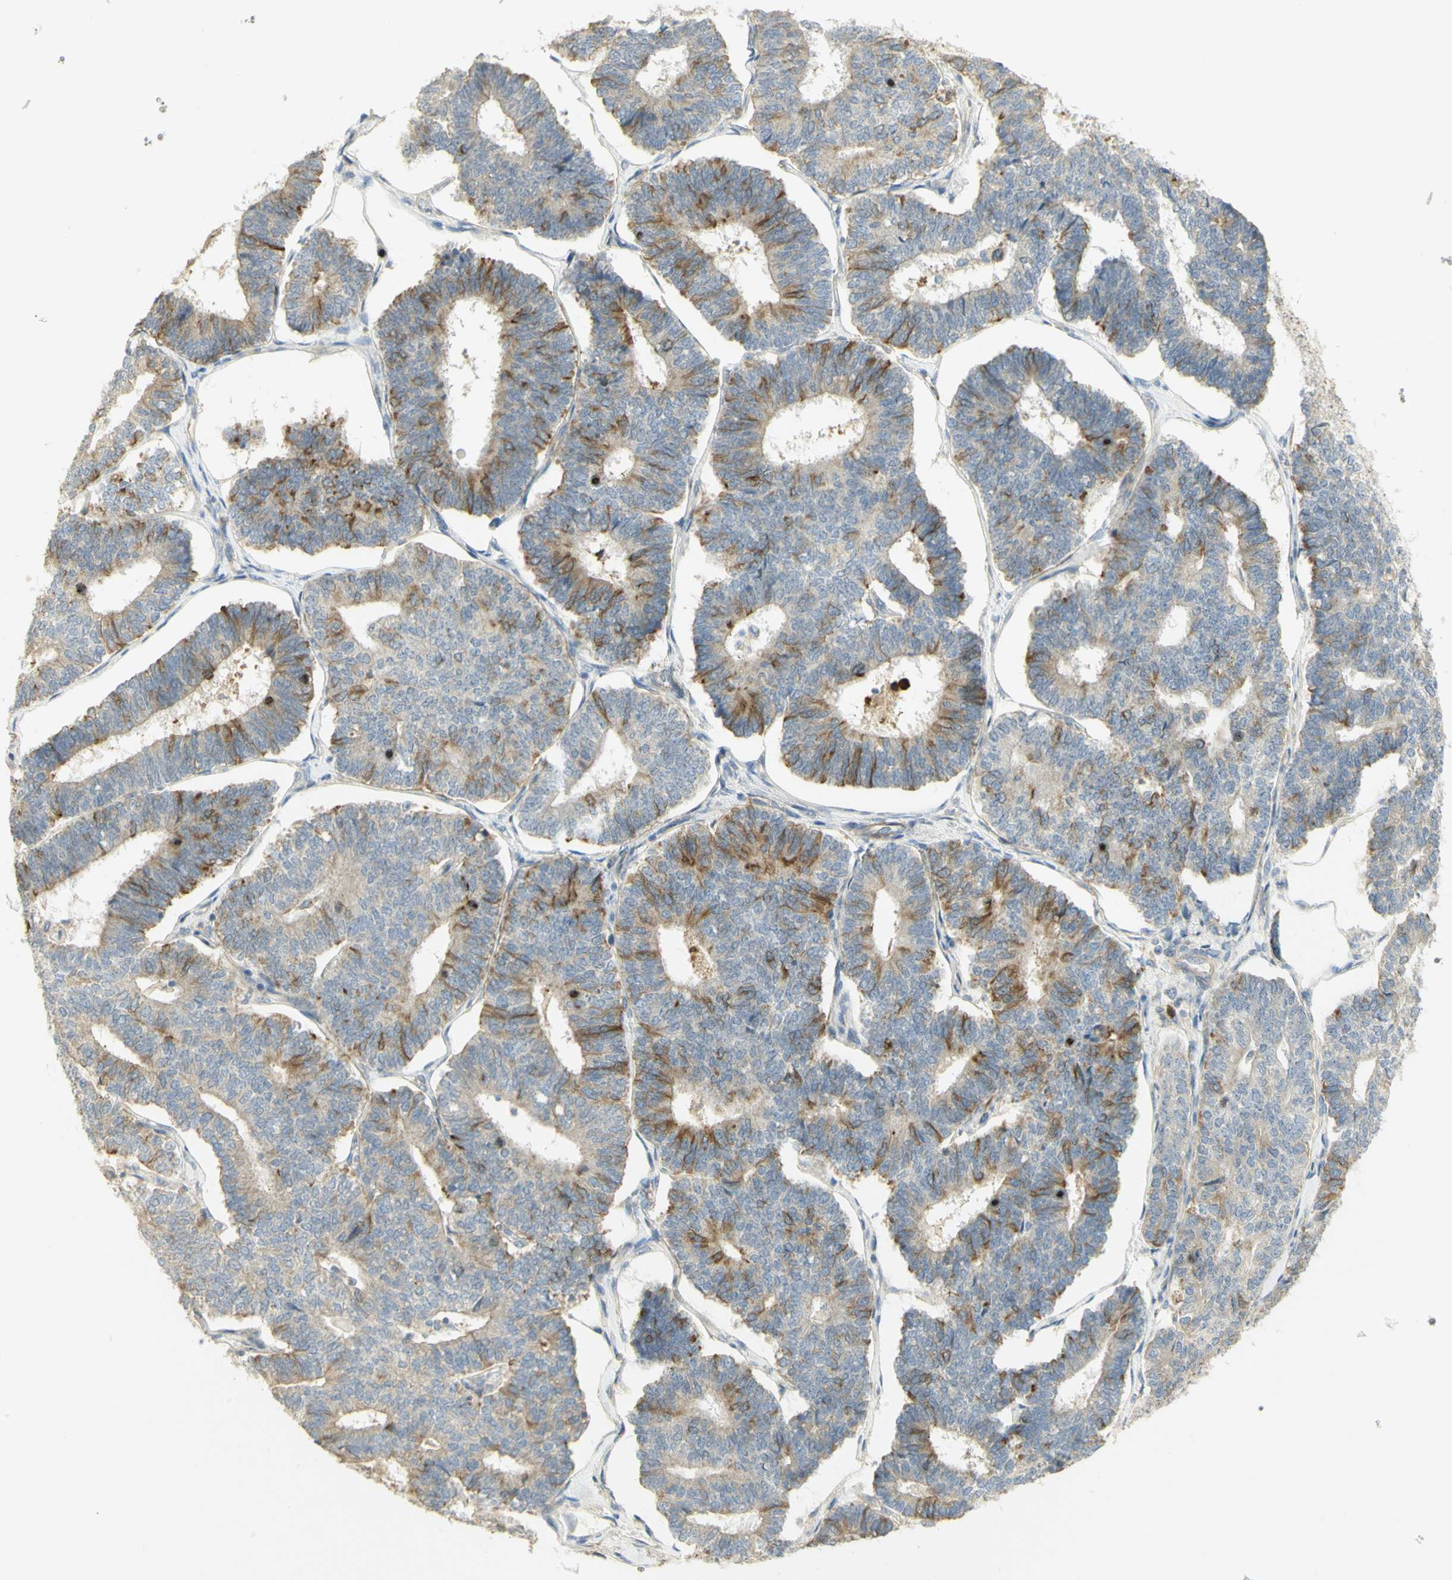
{"staining": {"intensity": "moderate", "quantity": ">75%", "location": "cytoplasmic/membranous"}, "tissue": "endometrial cancer", "cell_type": "Tumor cells", "image_type": "cancer", "snomed": [{"axis": "morphology", "description": "Adenocarcinoma, NOS"}, {"axis": "topography", "description": "Endometrium"}], "caption": "Immunohistochemical staining of human endometrial cancer (adenocarcinoma) displays medium levels of moderate cytoplasmic/membranous protein positivity in about >75% of tumor cells. The staining is performed using DAB (3,3'-diaminobenzidine) brown chromogen to label protein expression. The nuclei are counter-stained blue using hematoxylin.", "gene": "KIF11", "patient": {"sex": "female", "age": 70}}